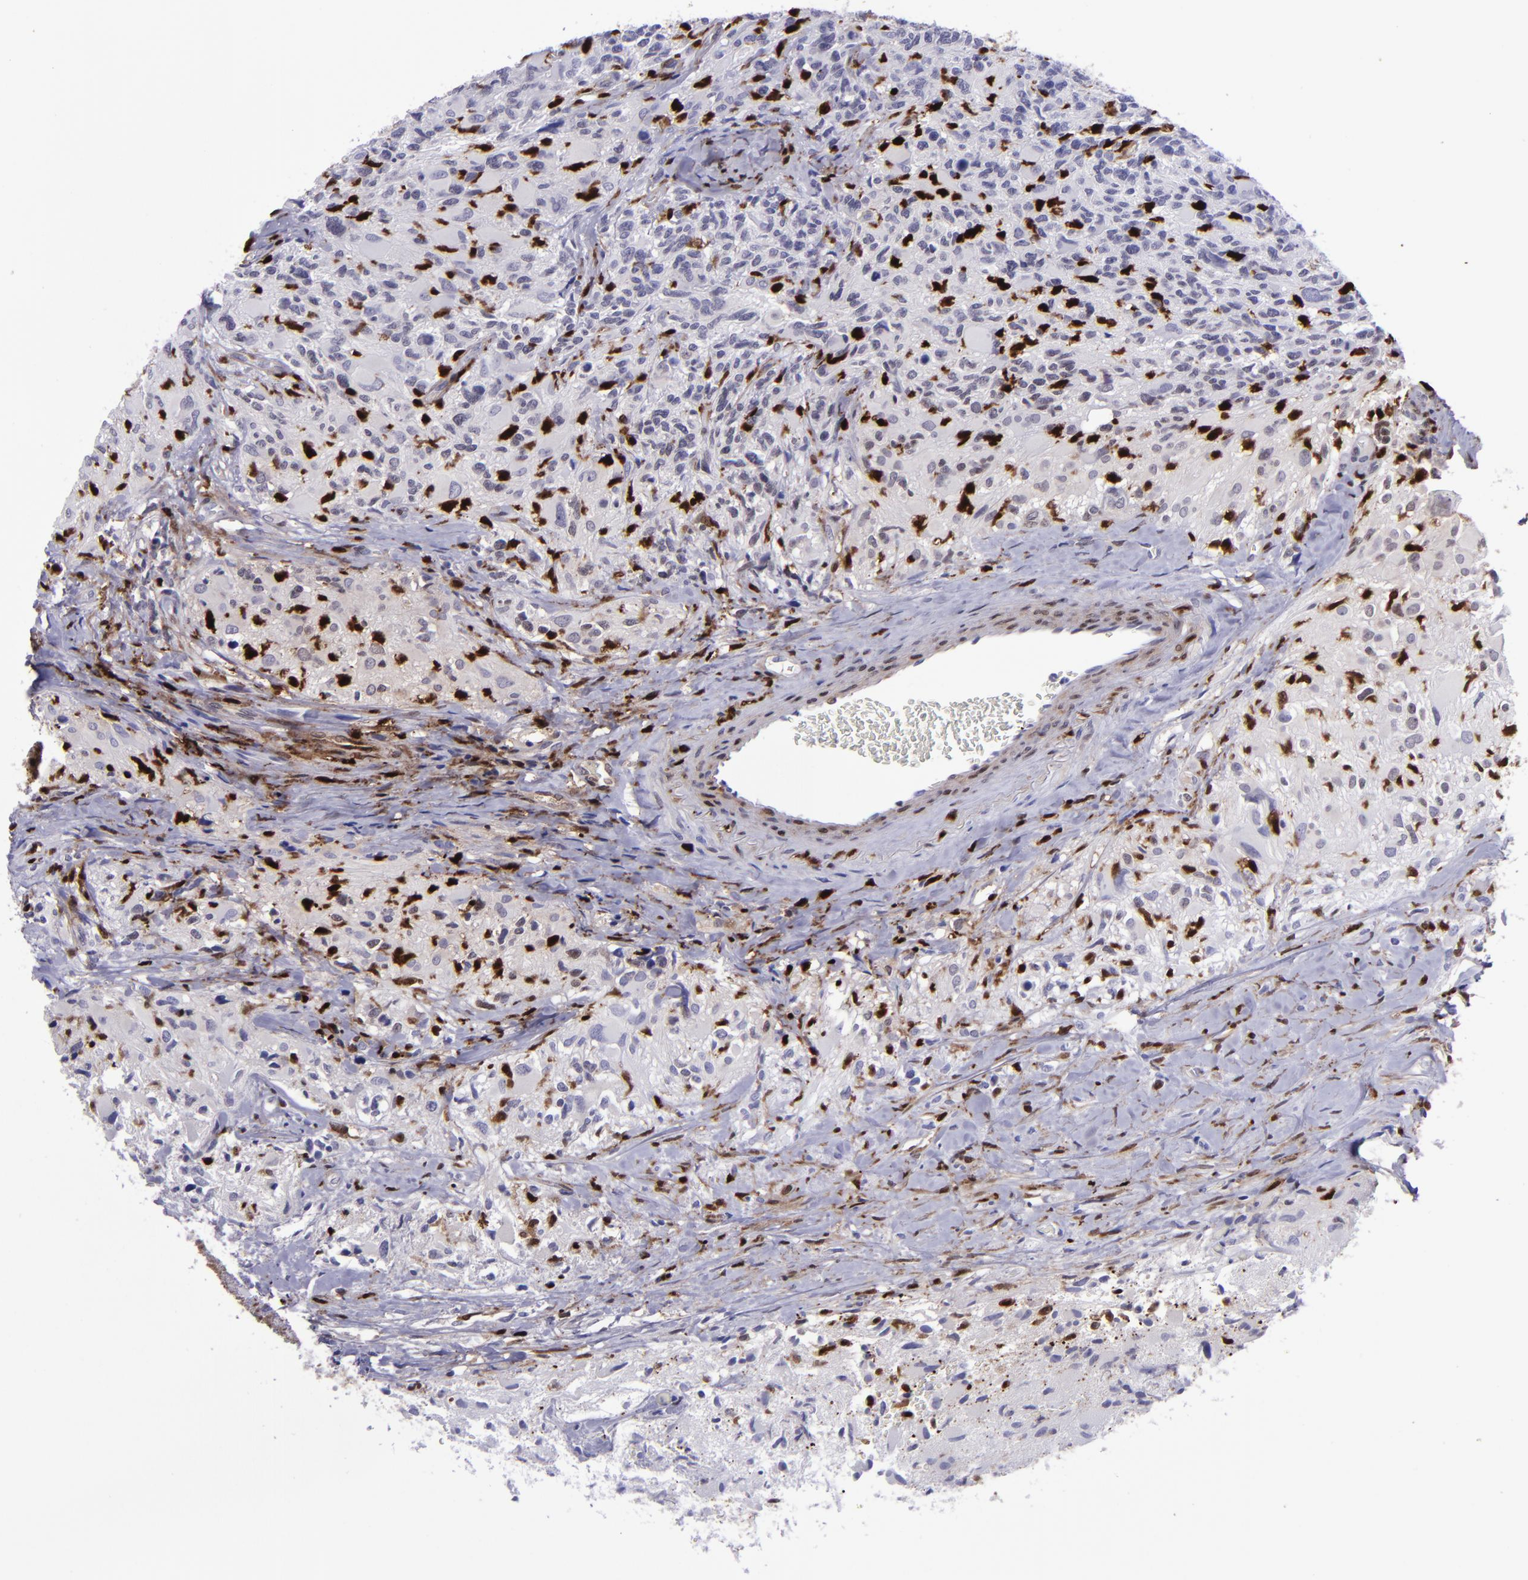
{"staining": {"intensity": "strong", "quantity": "25%-75%", "location": "nuclear"}, "tissue": "glioma", "cell_type": "Tumor cells", "image_type": "cancer", "snomed": [{"axis": "morphology", "description": "Glioma, malignant, High grade"}, {"axis": "topography", "description": "Brain"}], "caption": "Strong nuclear positivity for a protein is seen in about 25%-75% of tumor cells of malignant glioma (high-grade) using immunohistochemistry (IHC).", "gene": "TYMP", "patient": {"sex": "male", "age": 69}}